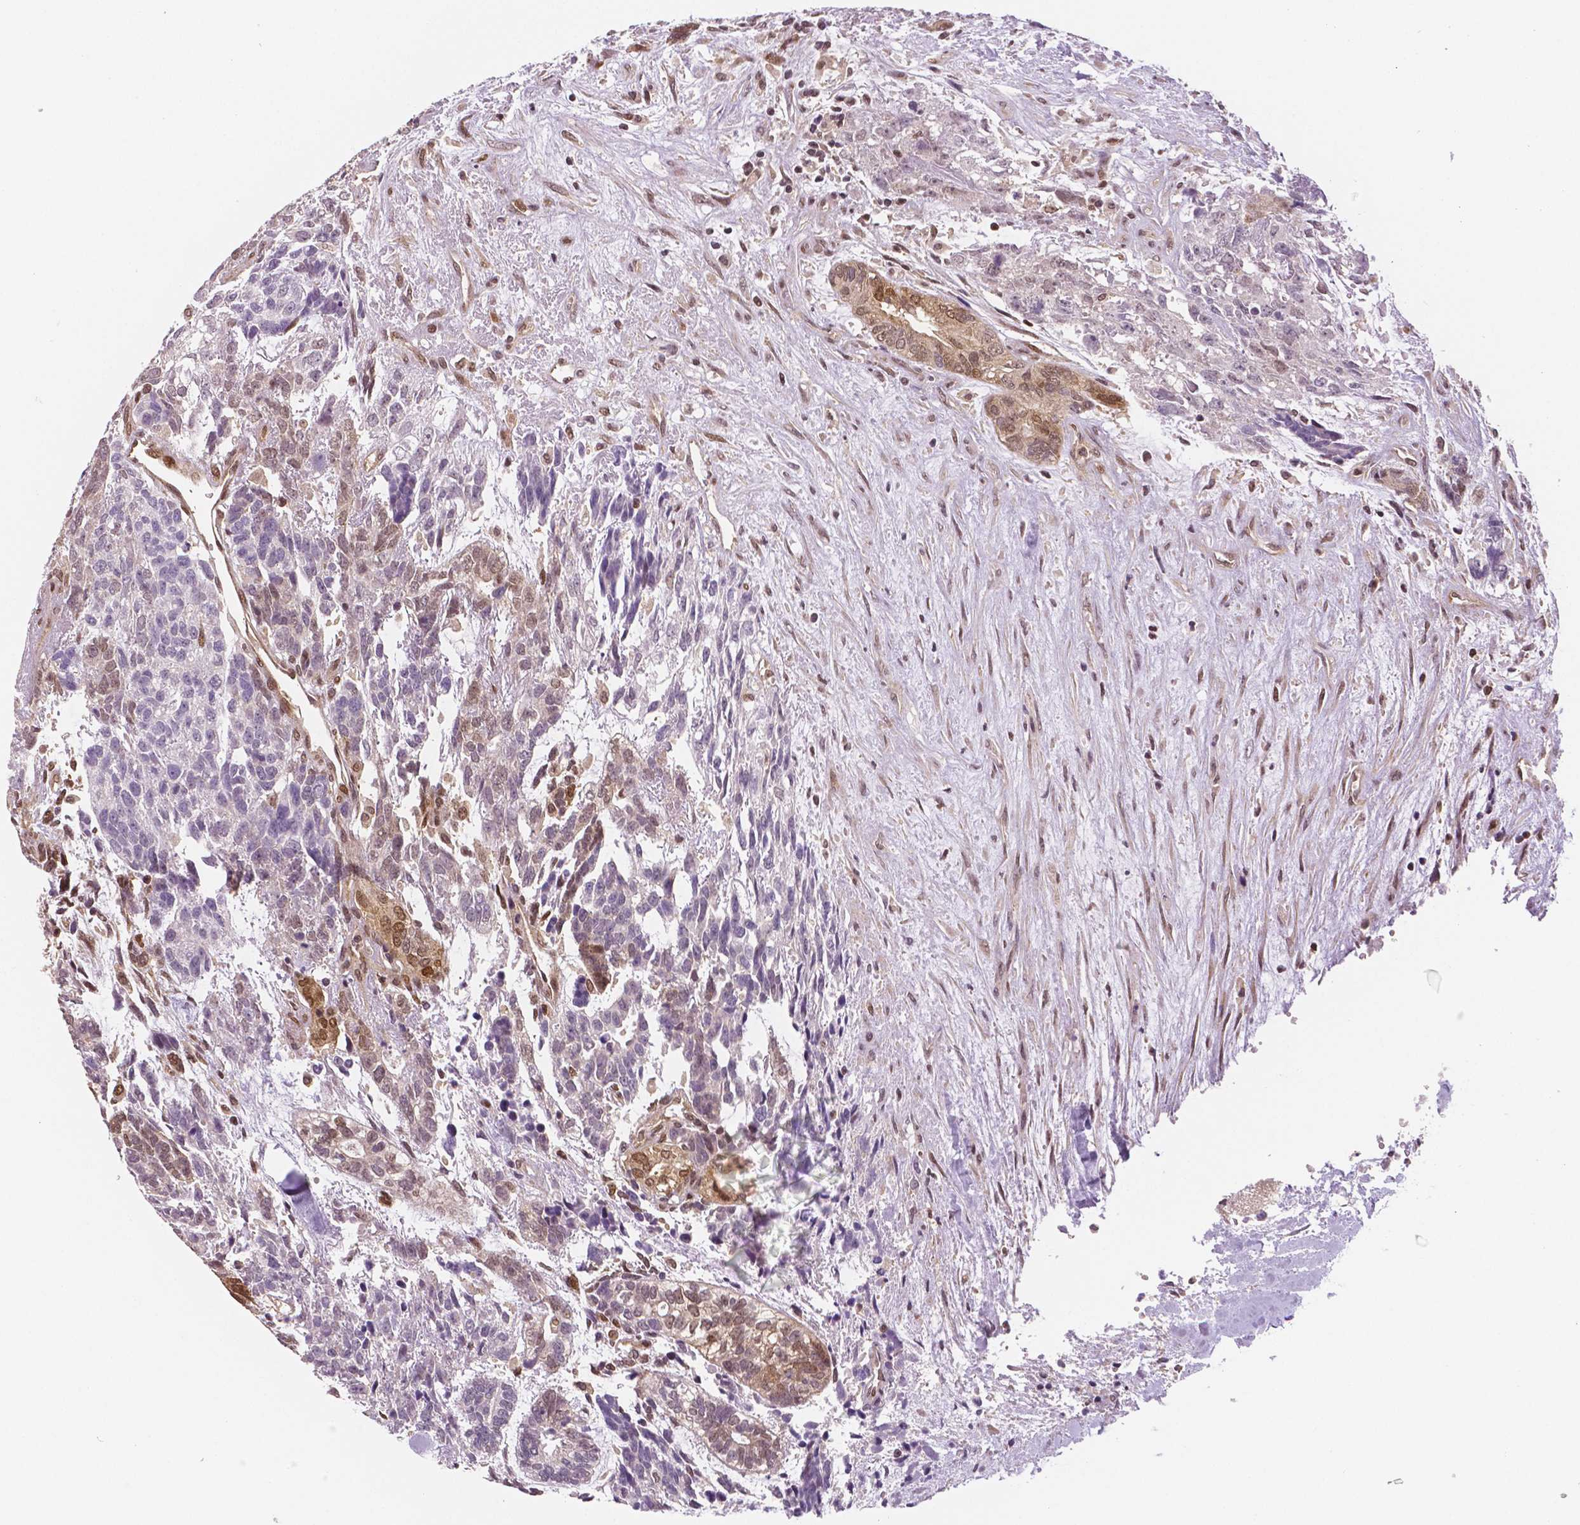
{"staining": {"intensity": "moderate", "quantity": "25%-75%", "location": "cytoplasmic/membranous,nuclear"}, "tissue": "testis cancer", "cell_type": "Tumor cells", "image_type": "cancer", "snomed": [{"axis": "morphology", "description": "Carcinoma, Embryonal, NOS"}, {"axis": "topography", "description": "Testis"}], "caption": "Embryonal carcinoma (testis) stained with a protein marker displays moderate staining in tumor cells.", "gene": "STAT3", "patient": {"sex": "male", "age": 23}}